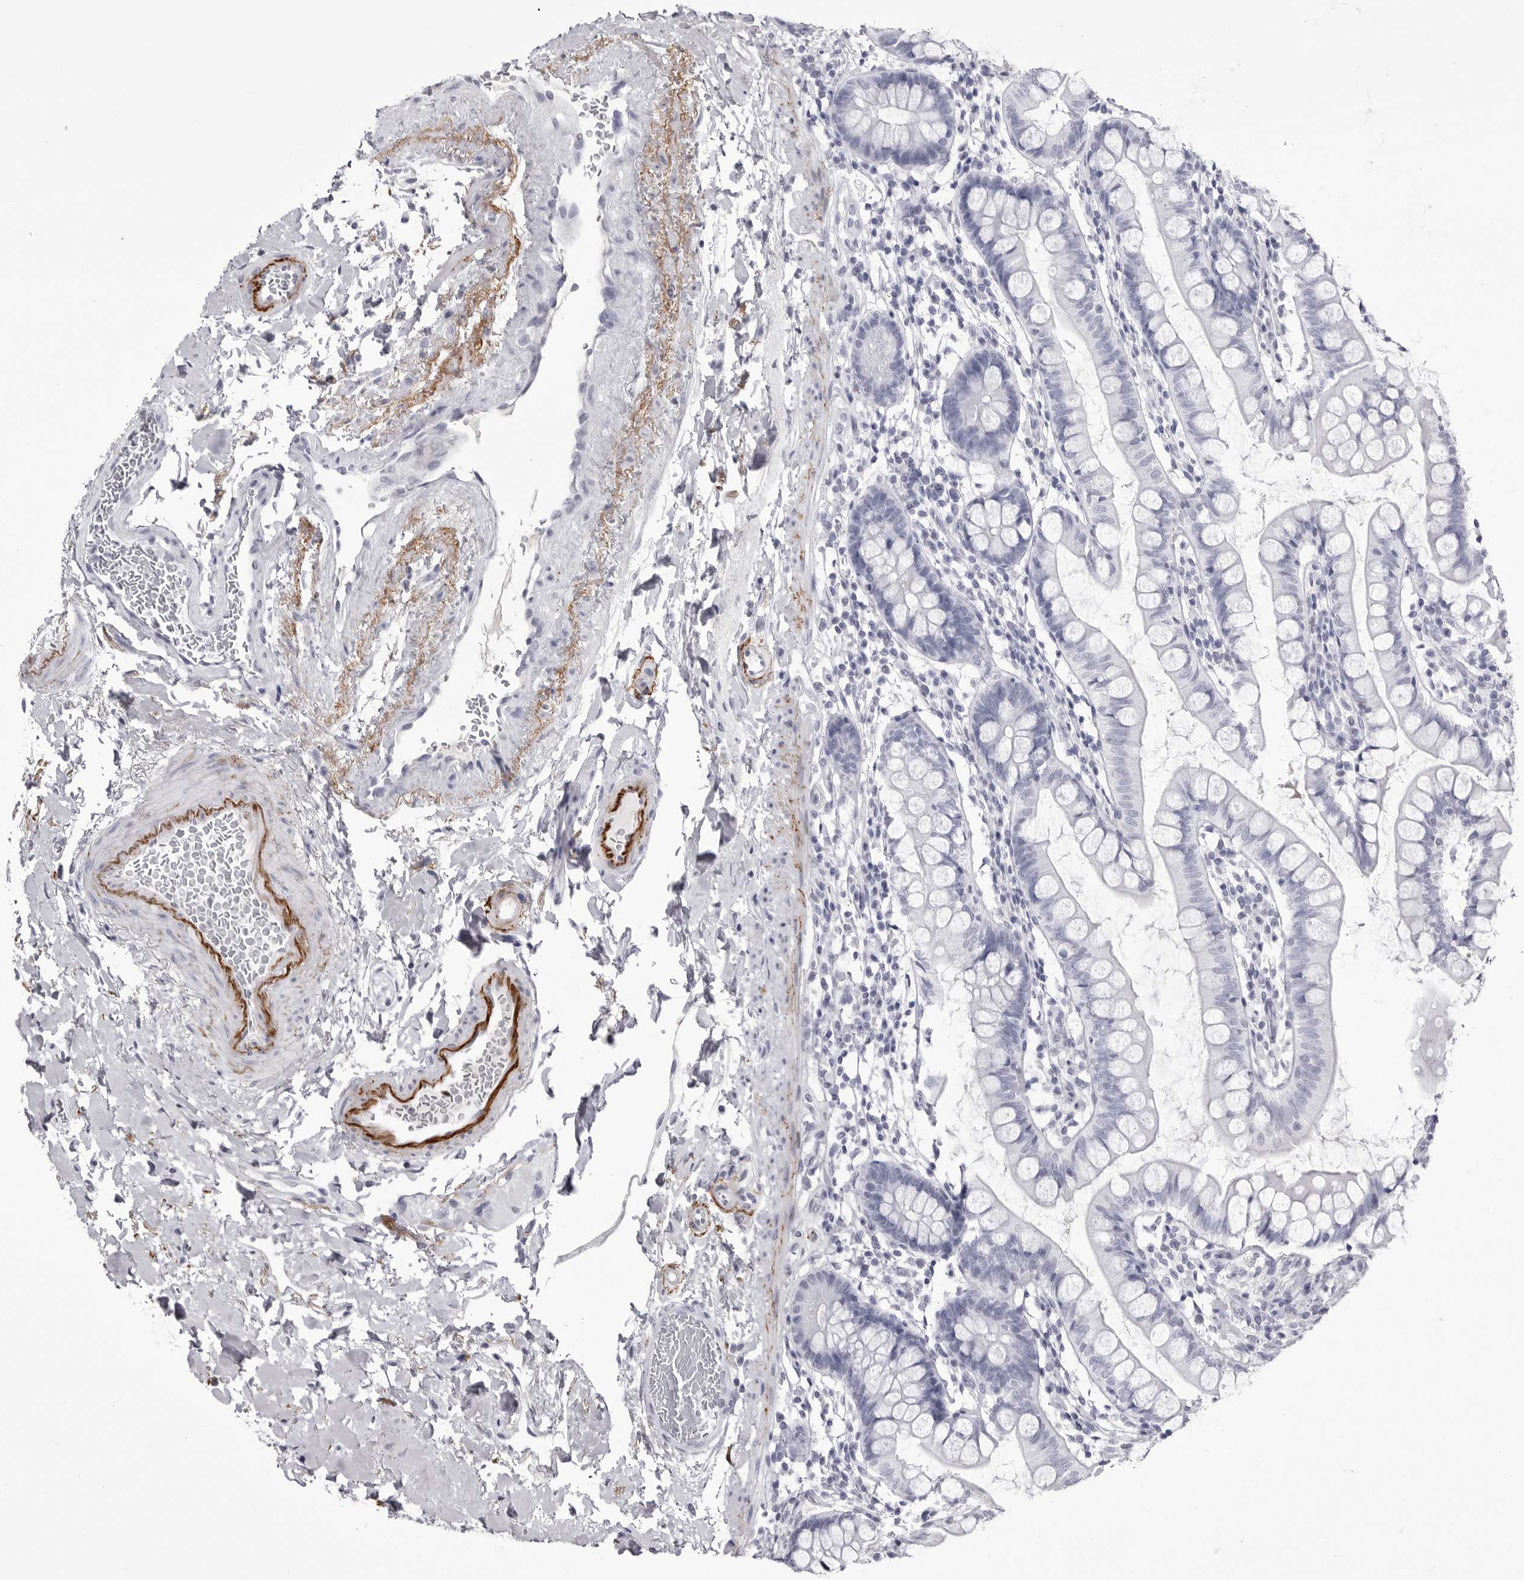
{"staining": {"intensity": "negative", "quantity": "none", "location": "none"}, "tissue": "small intestine", "cell_type": "Glandular cells", "image_type": "normal", "snomed": [{"axis": "morphology", "description": "Normal tissue, NOS"}, {"axis": "topography", "description": "Small intestine"}], "caption": "The histopathology image exhibits no staining of glandular cells in benign small intestine. (DAB (3,3'-diaminobenzidine) immunohistochemistry, high magnification).", "gene": "COL26A1", "patient": {"sex": "female", "age": 84}}